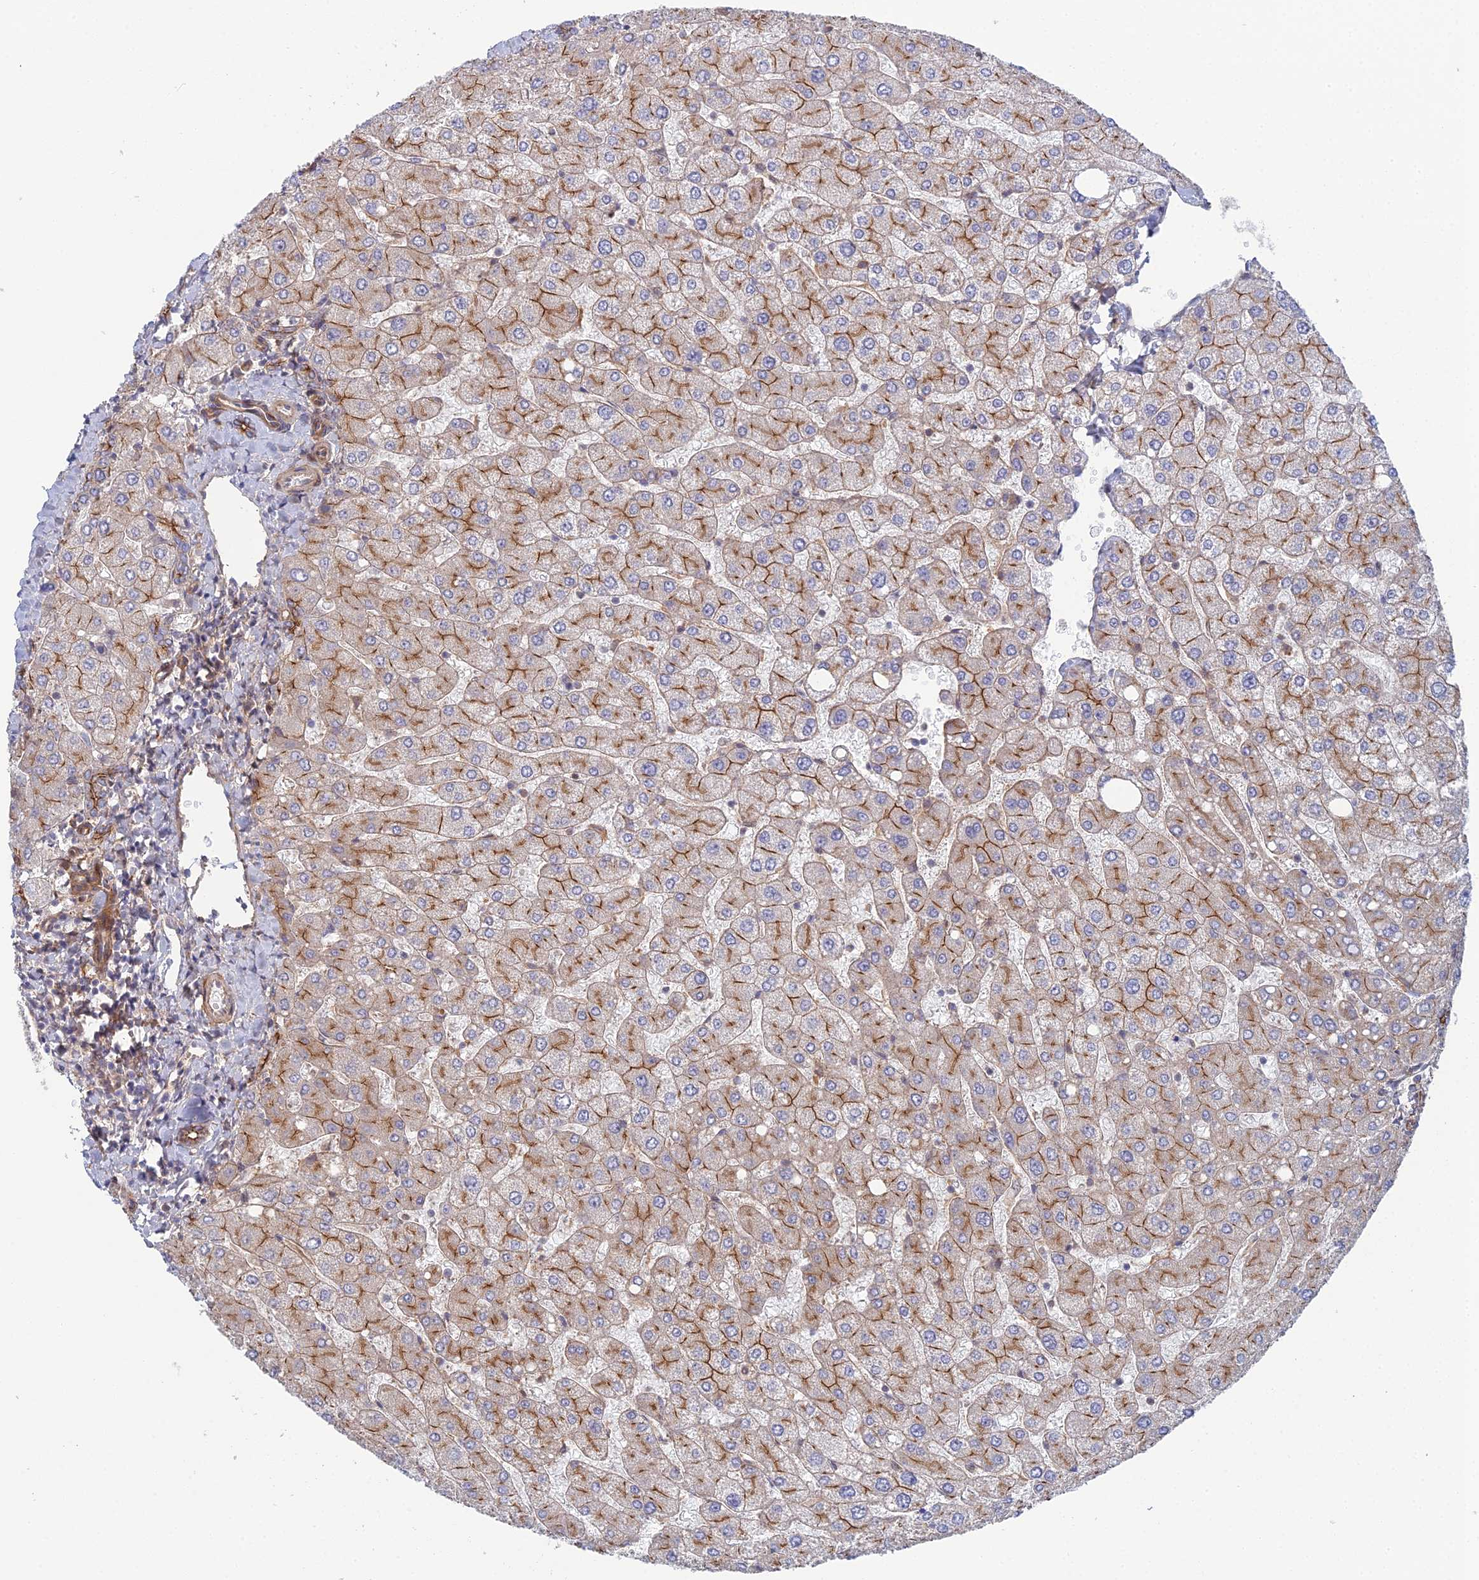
{"staining": {"intensity": "moderate", "quantity": "25%-75%", "location": "cytoplasmic/membranous"}, "tissue": "liver", "cell_type": "Cholangiocytes", "image_type": "normal", "snomed": [{"axis": "morphology", "description": "Normal tissue, NOS"}, {"axis": "topography", "description": "Liver"}], "caption": "A micrograph showing moderate cytoplasmic/membranous expression in approximately 25%-75% of cholangiocytes in benign liver, as visualized by brown immunohistochemical staining.", "gene": "ABHD1", "patient": {"sex": "male", "age": 55}}